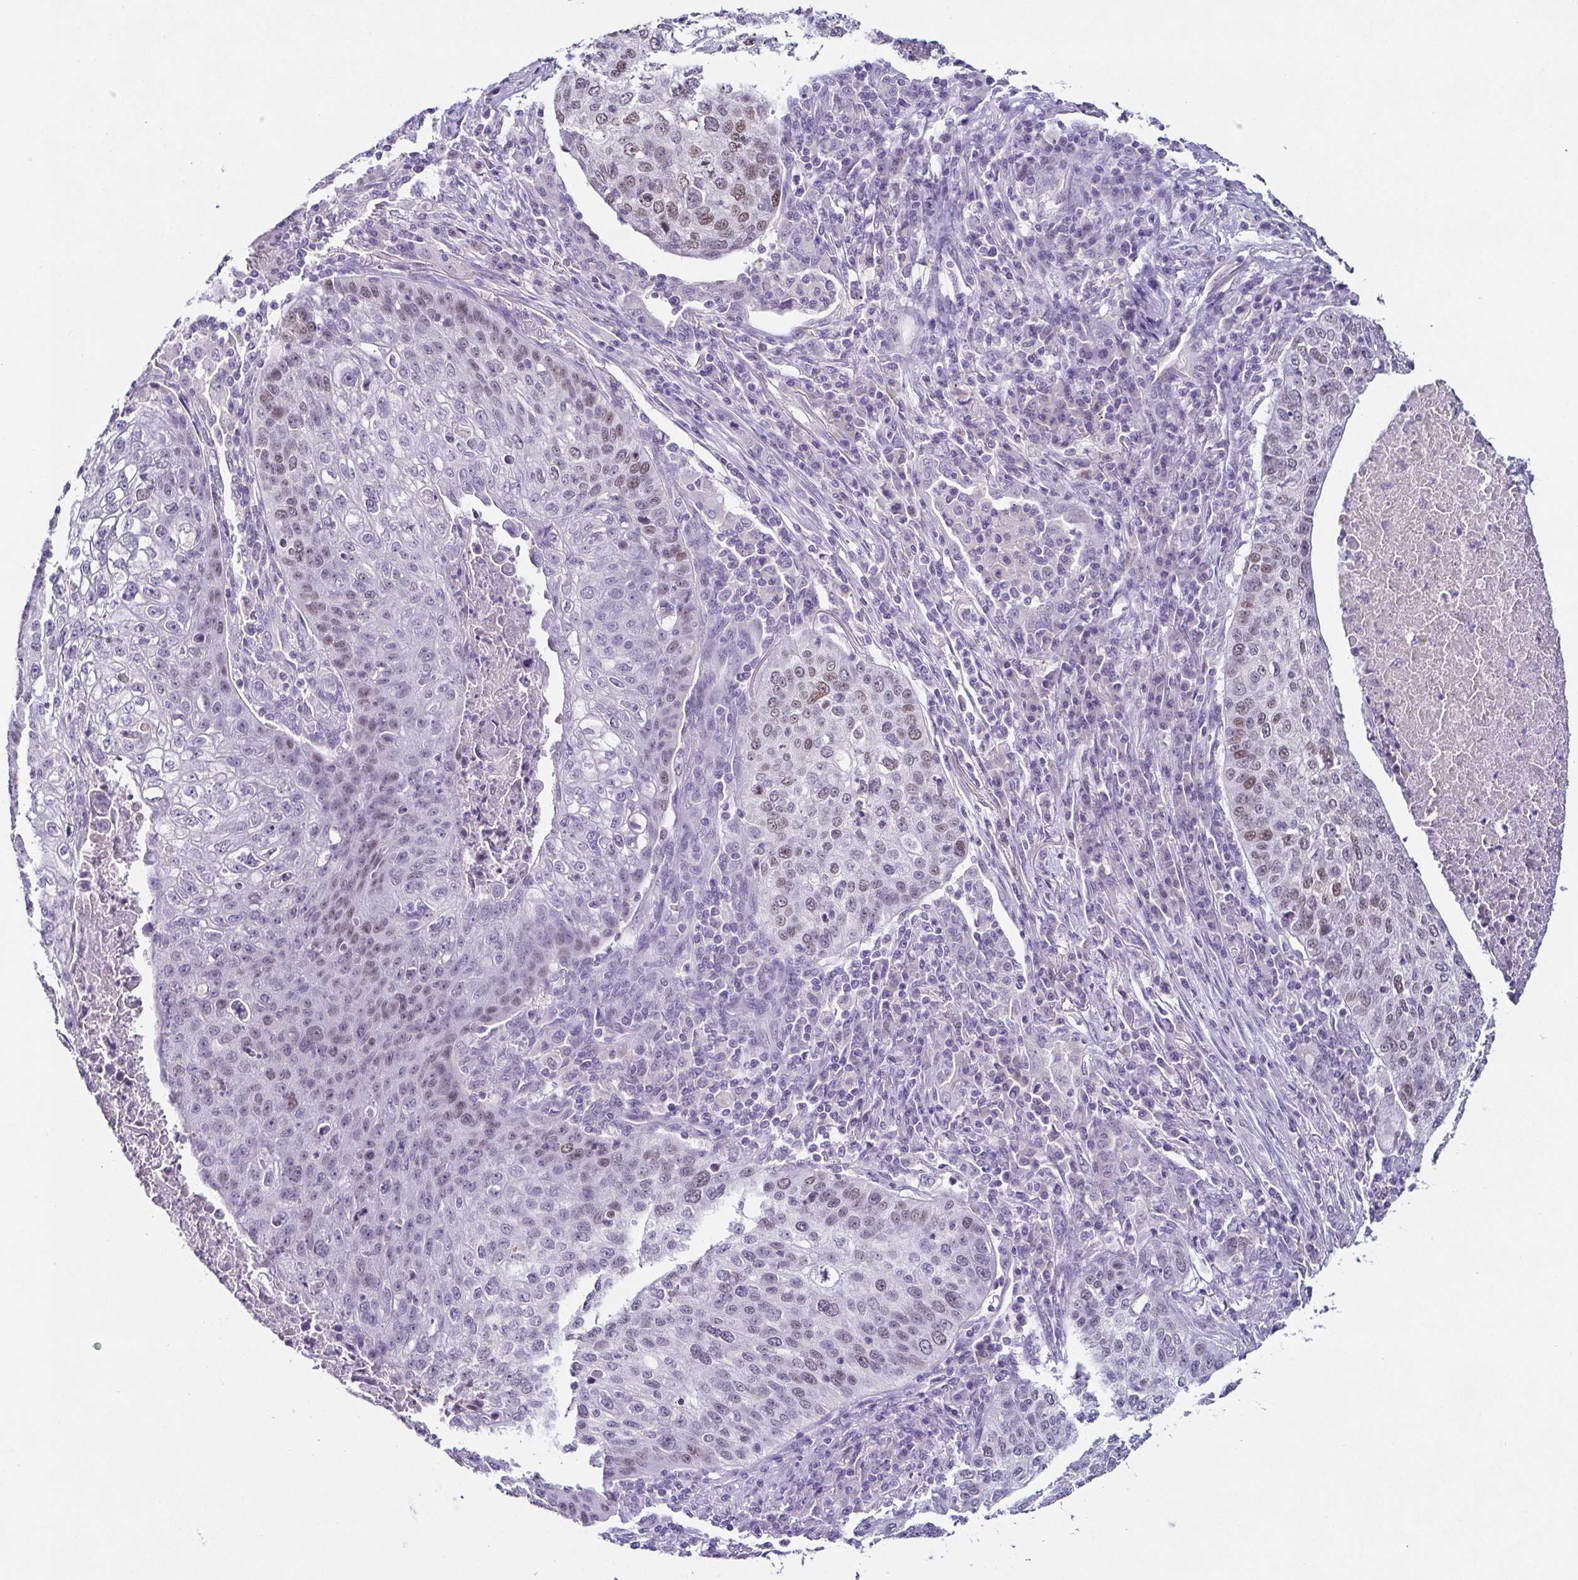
{"staining": {"intensity": "weak", "quantity": "<25%", "location": "nuclear"}, "tissue": "lung cancer", "cell_type": "Tumor cells", "image_type": "cancer", "snomed": [{"axis": "morphology", "description": "Squamous cell carcinoma, NOS"}, {"axis": "topography", "description": "Lung"}], "caption": "The photomicrograph shows no staining of tumor cells in squamous cell carcinoma (lung).", "gene": "TP73", "patient": {"sex": "male", "age": 63}}